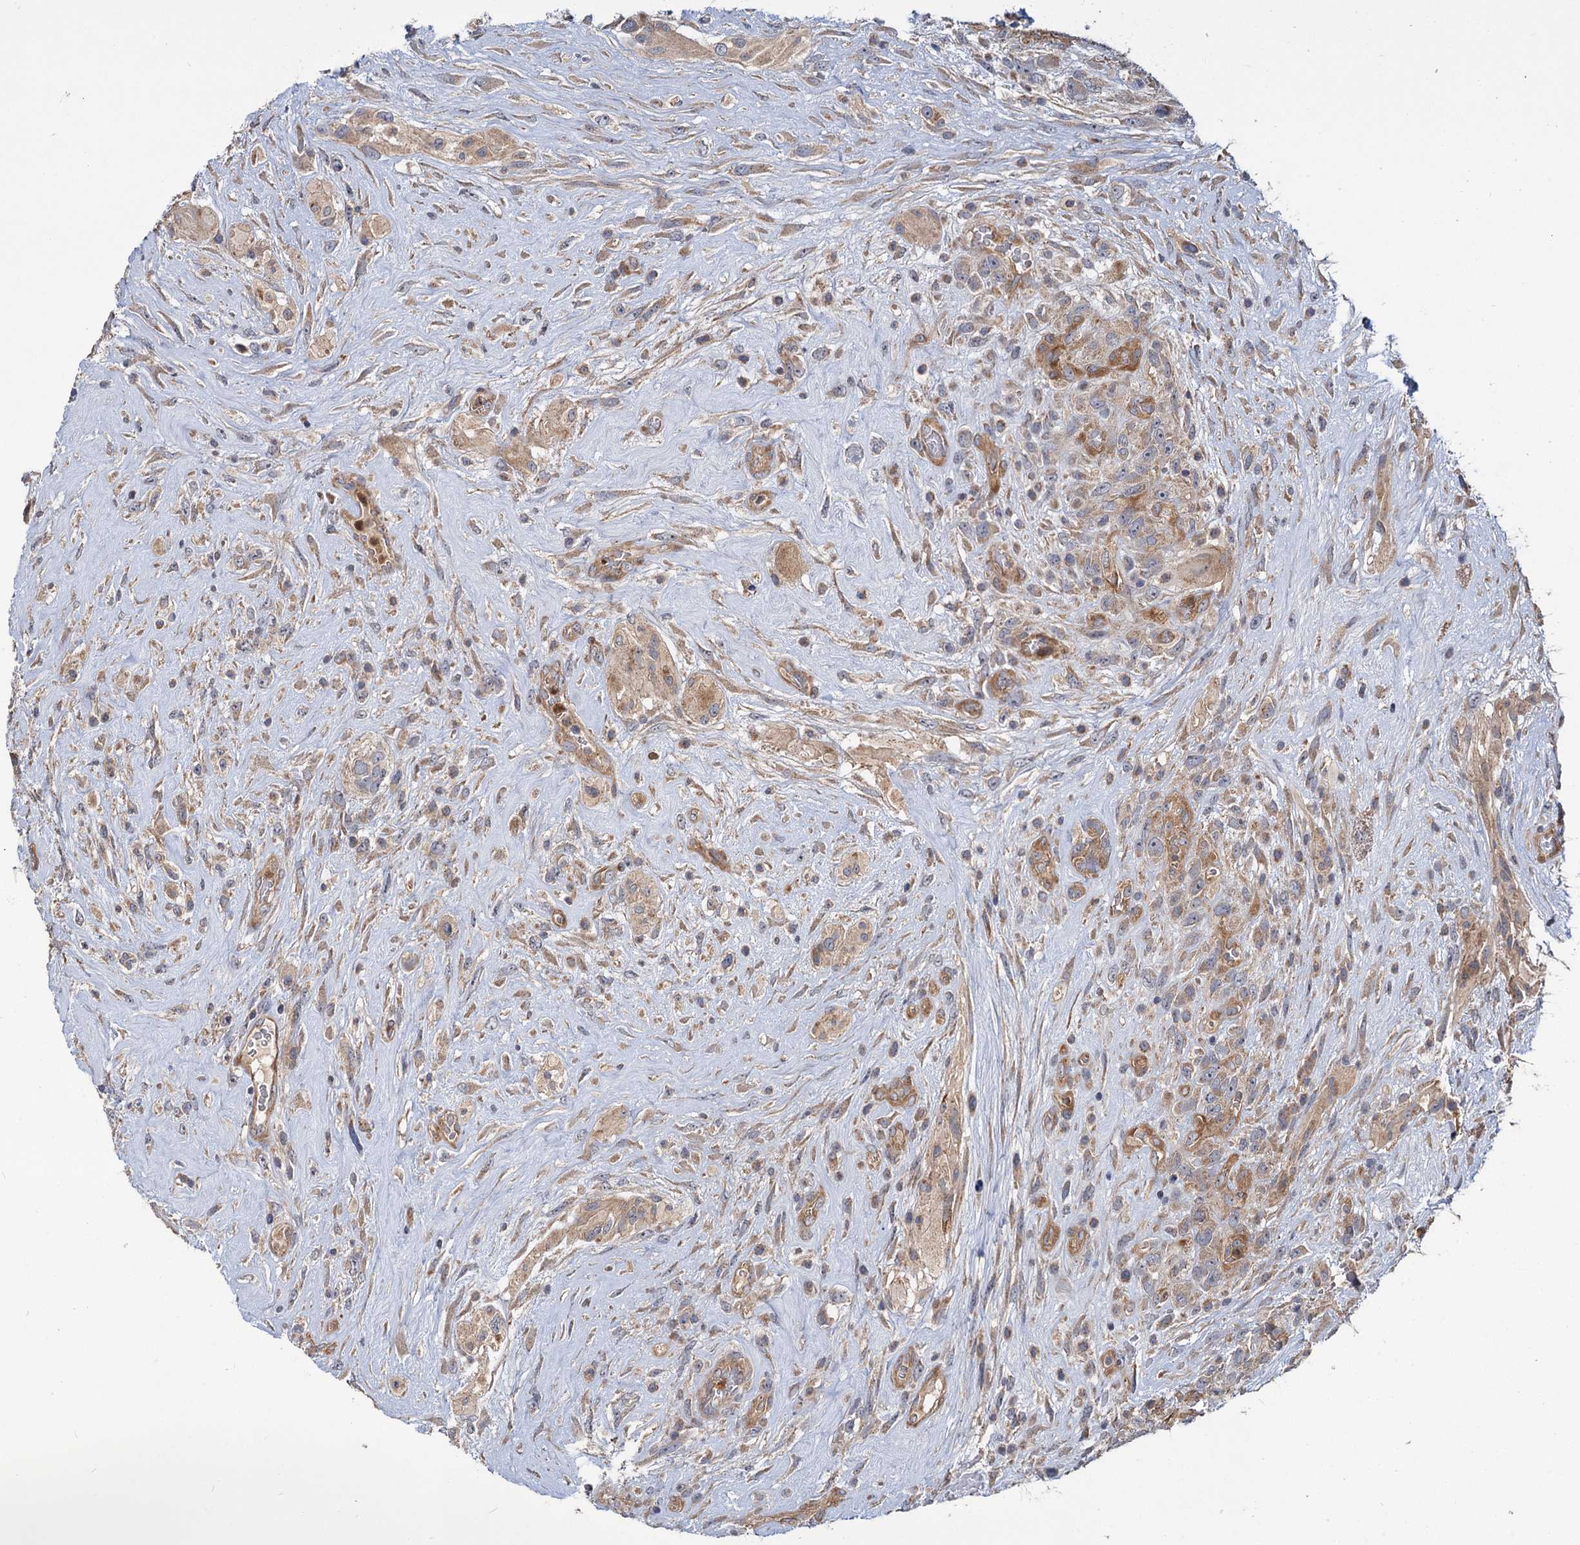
{"staining": {"intensity": "moderate", "quantity": ">75%", "location": "cytoplasmic/membranous"}, "tissue": "glioma", "cell_type": "Tumor cells", "image_type": "cancer", "snomed": [{"axis": "morphology", "description": "Glioma, malignant, High grade"}, {"axis": "topography", "description": "Brain"}], "caption": "Glioma tissue reveals moderate cytoplasmic/membranous expression in approximately >75% of tumor cells", "gene": "DYNC2H1", "patient": {"sex": "male", "age": 61}}